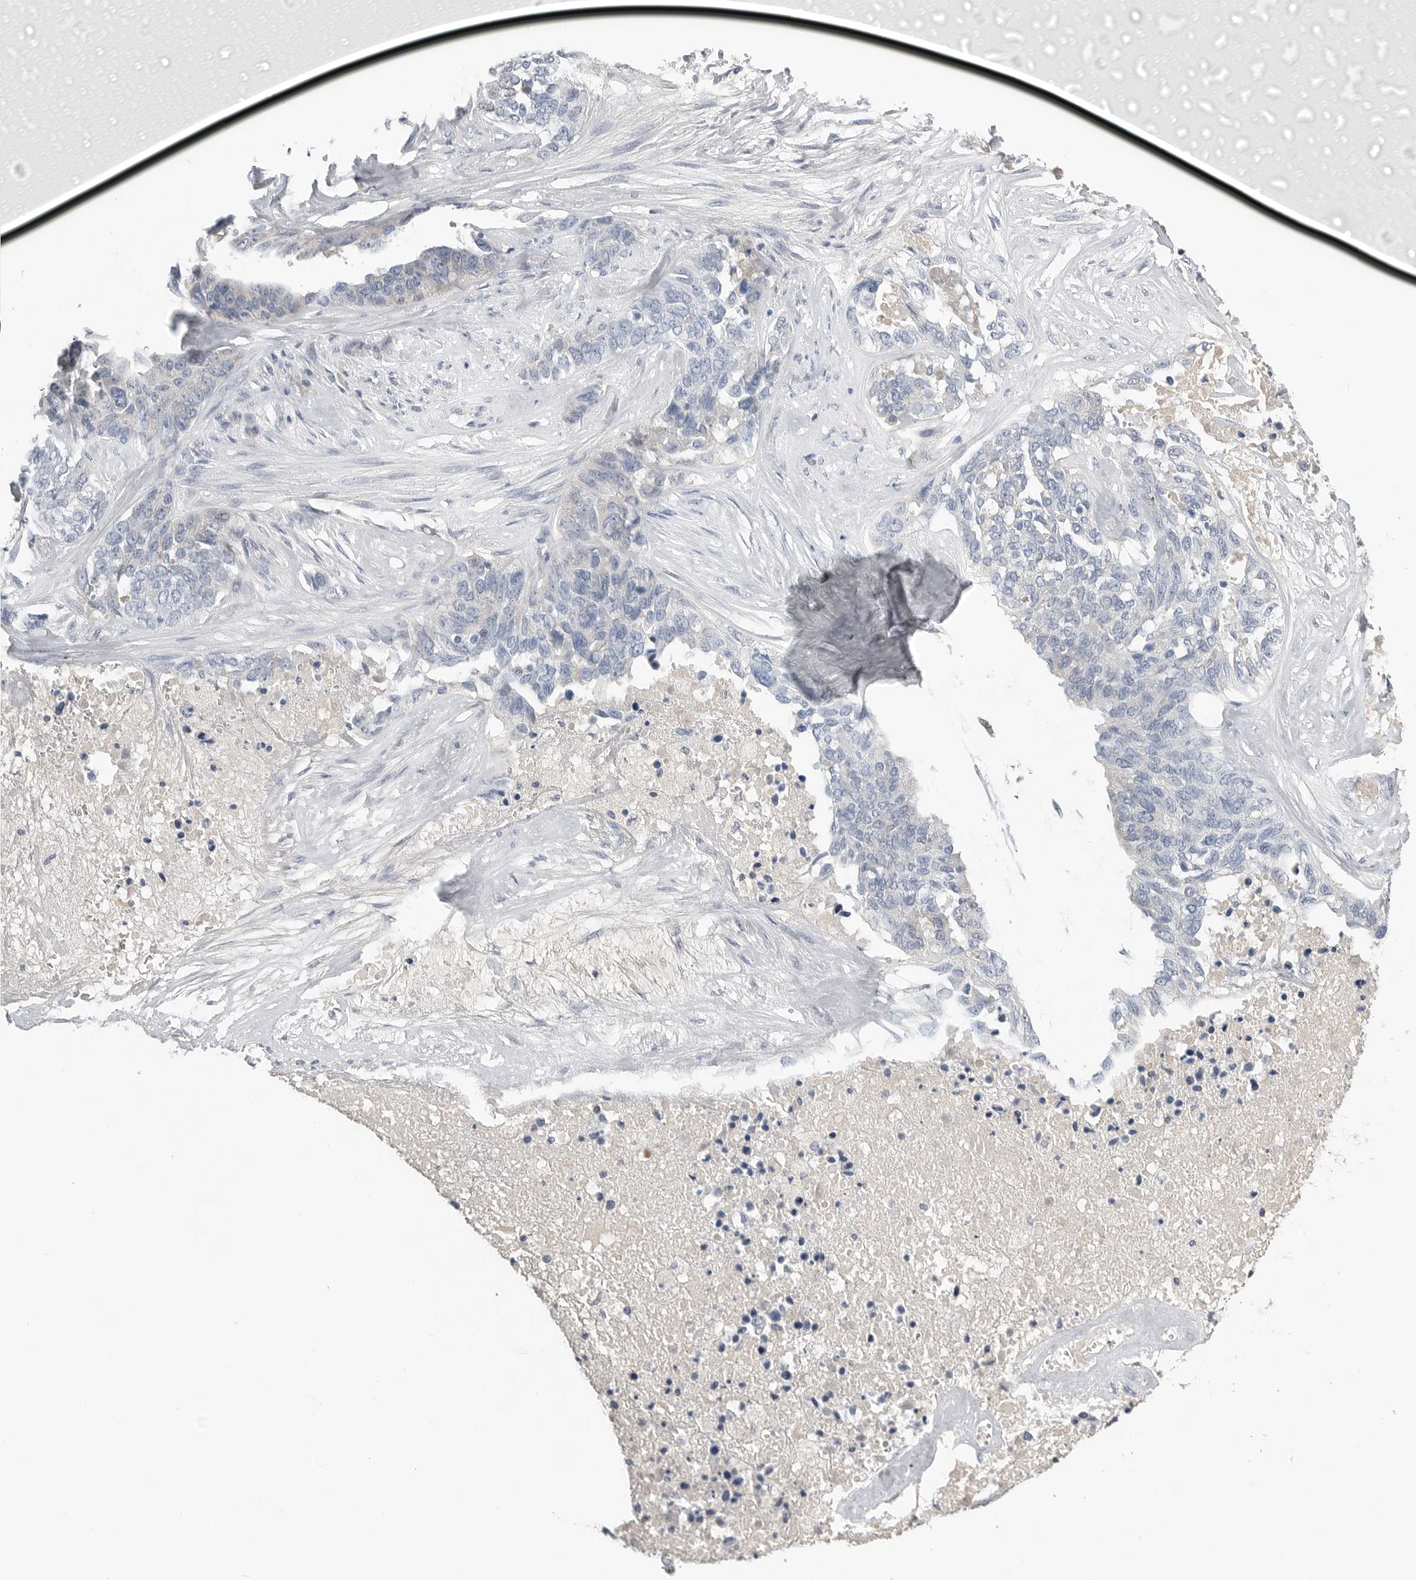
{"staining": {"intensity": "negative", "quantity": "none", "location": "none"}, "tissue": "ovarian cancer", "cell_type": "Tumor cells", "image_type": "cancer", "snomed": [{"axis": "morphology", "description": "Cystadenocarcinoma, serous, NOS"}, {"axis": "topography", "description": "Ovary"}], "caption": "Immunohistochemistry (IHC) micrograph of neoplastic tissue: human ovarian serous cystadenocarcinoma stained with DAB exhibits no significant protein staining in tumor cells.", "gene": "FABP6", "patient": {"sex": "female", "age": 44}}